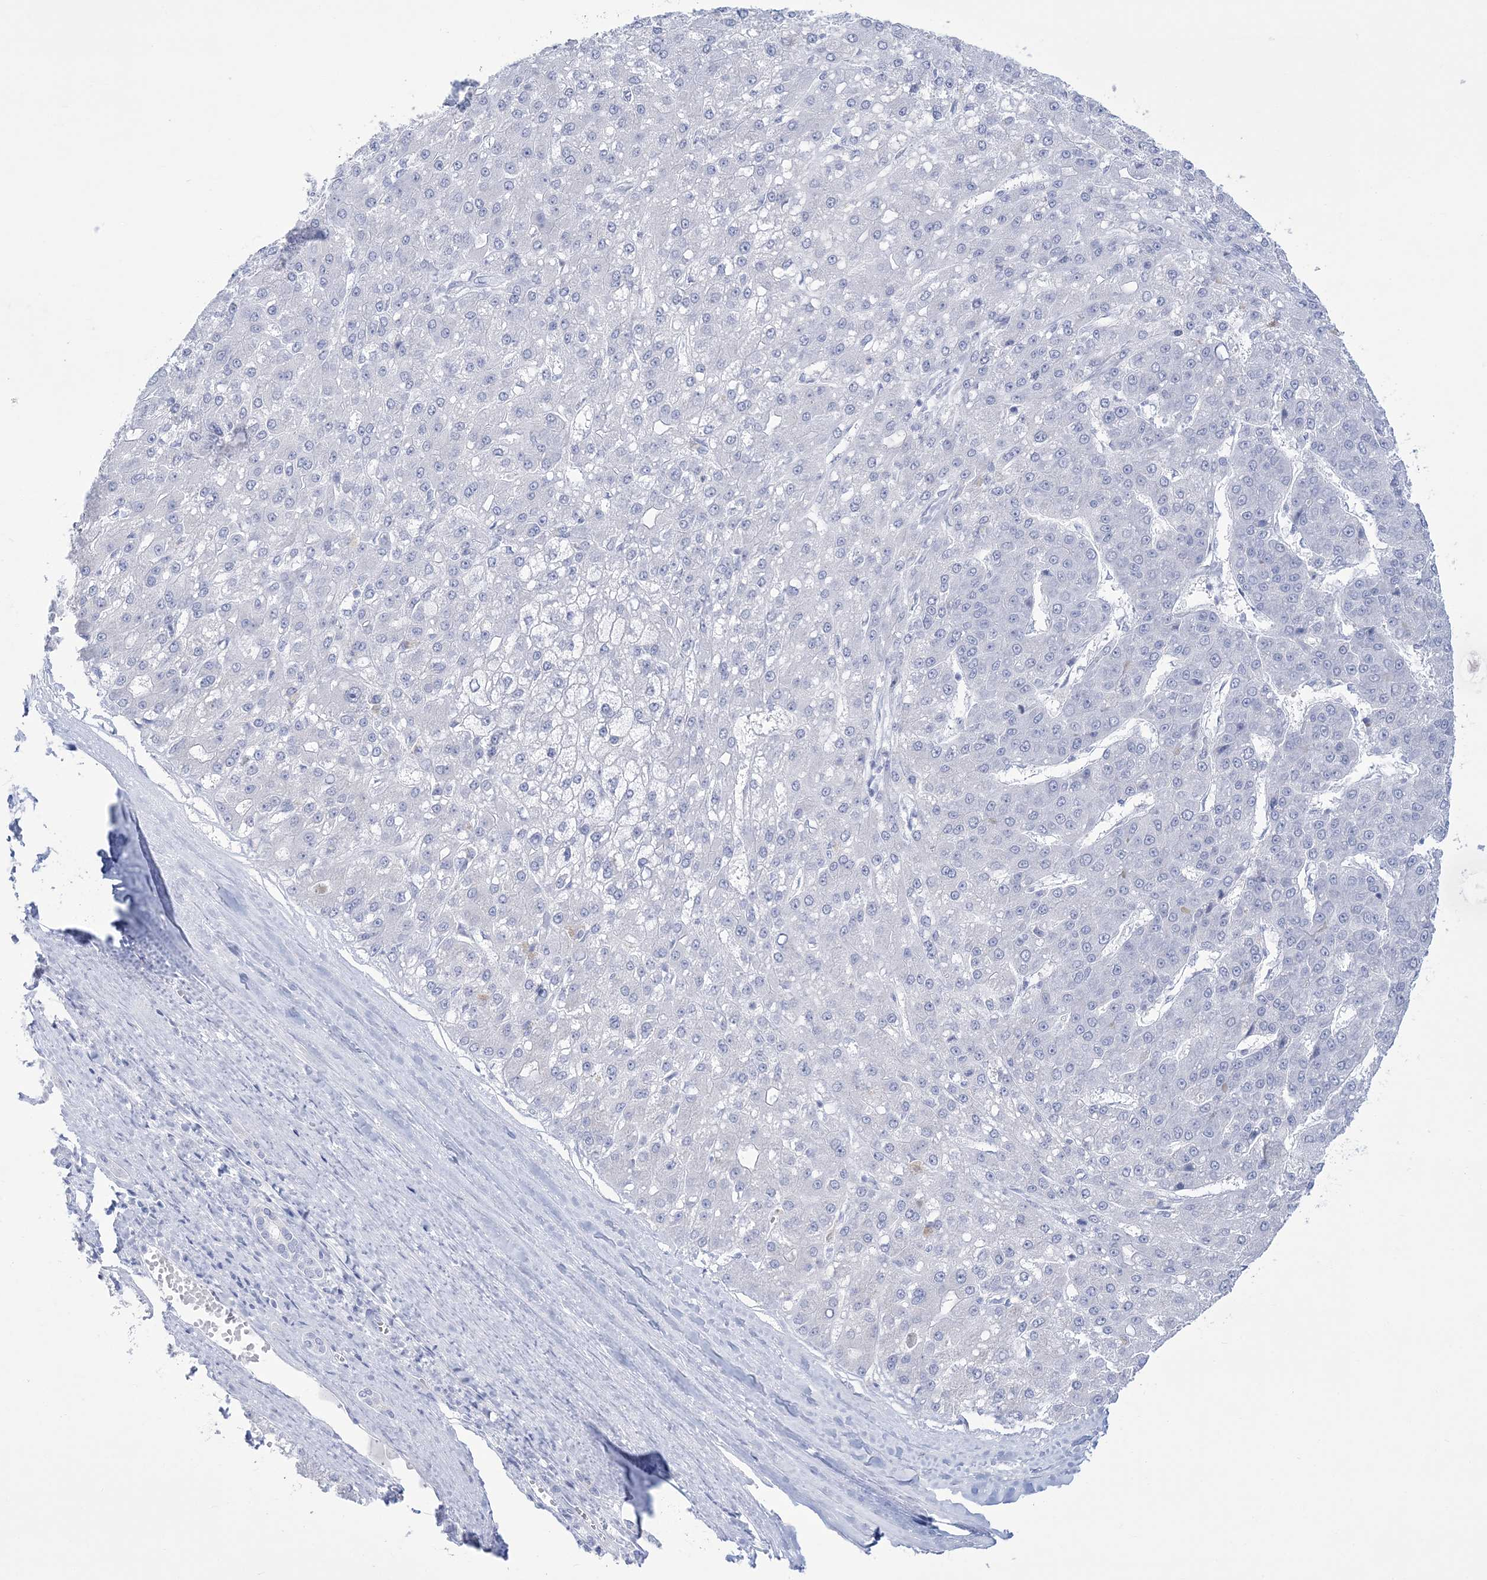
{"staining": {"intensity": "negative", "quantity": "none", "location": "none"}, "tissue": "liver cancer", "cell_type": "Tumor cells", "image_type": "cancer", "snomed": [{"axis": "morphology", "description": "Carcinoma, Hepatocellular, NOS"}, {"axis": "topography", "description": "Liver"}], "caption": "Immunohistochemical staining of liver hepatocellular carcinoma displays no significant staining in tumor cells.", "gene": "RBP2", "patient": {"sex": "male", "age": 67}}